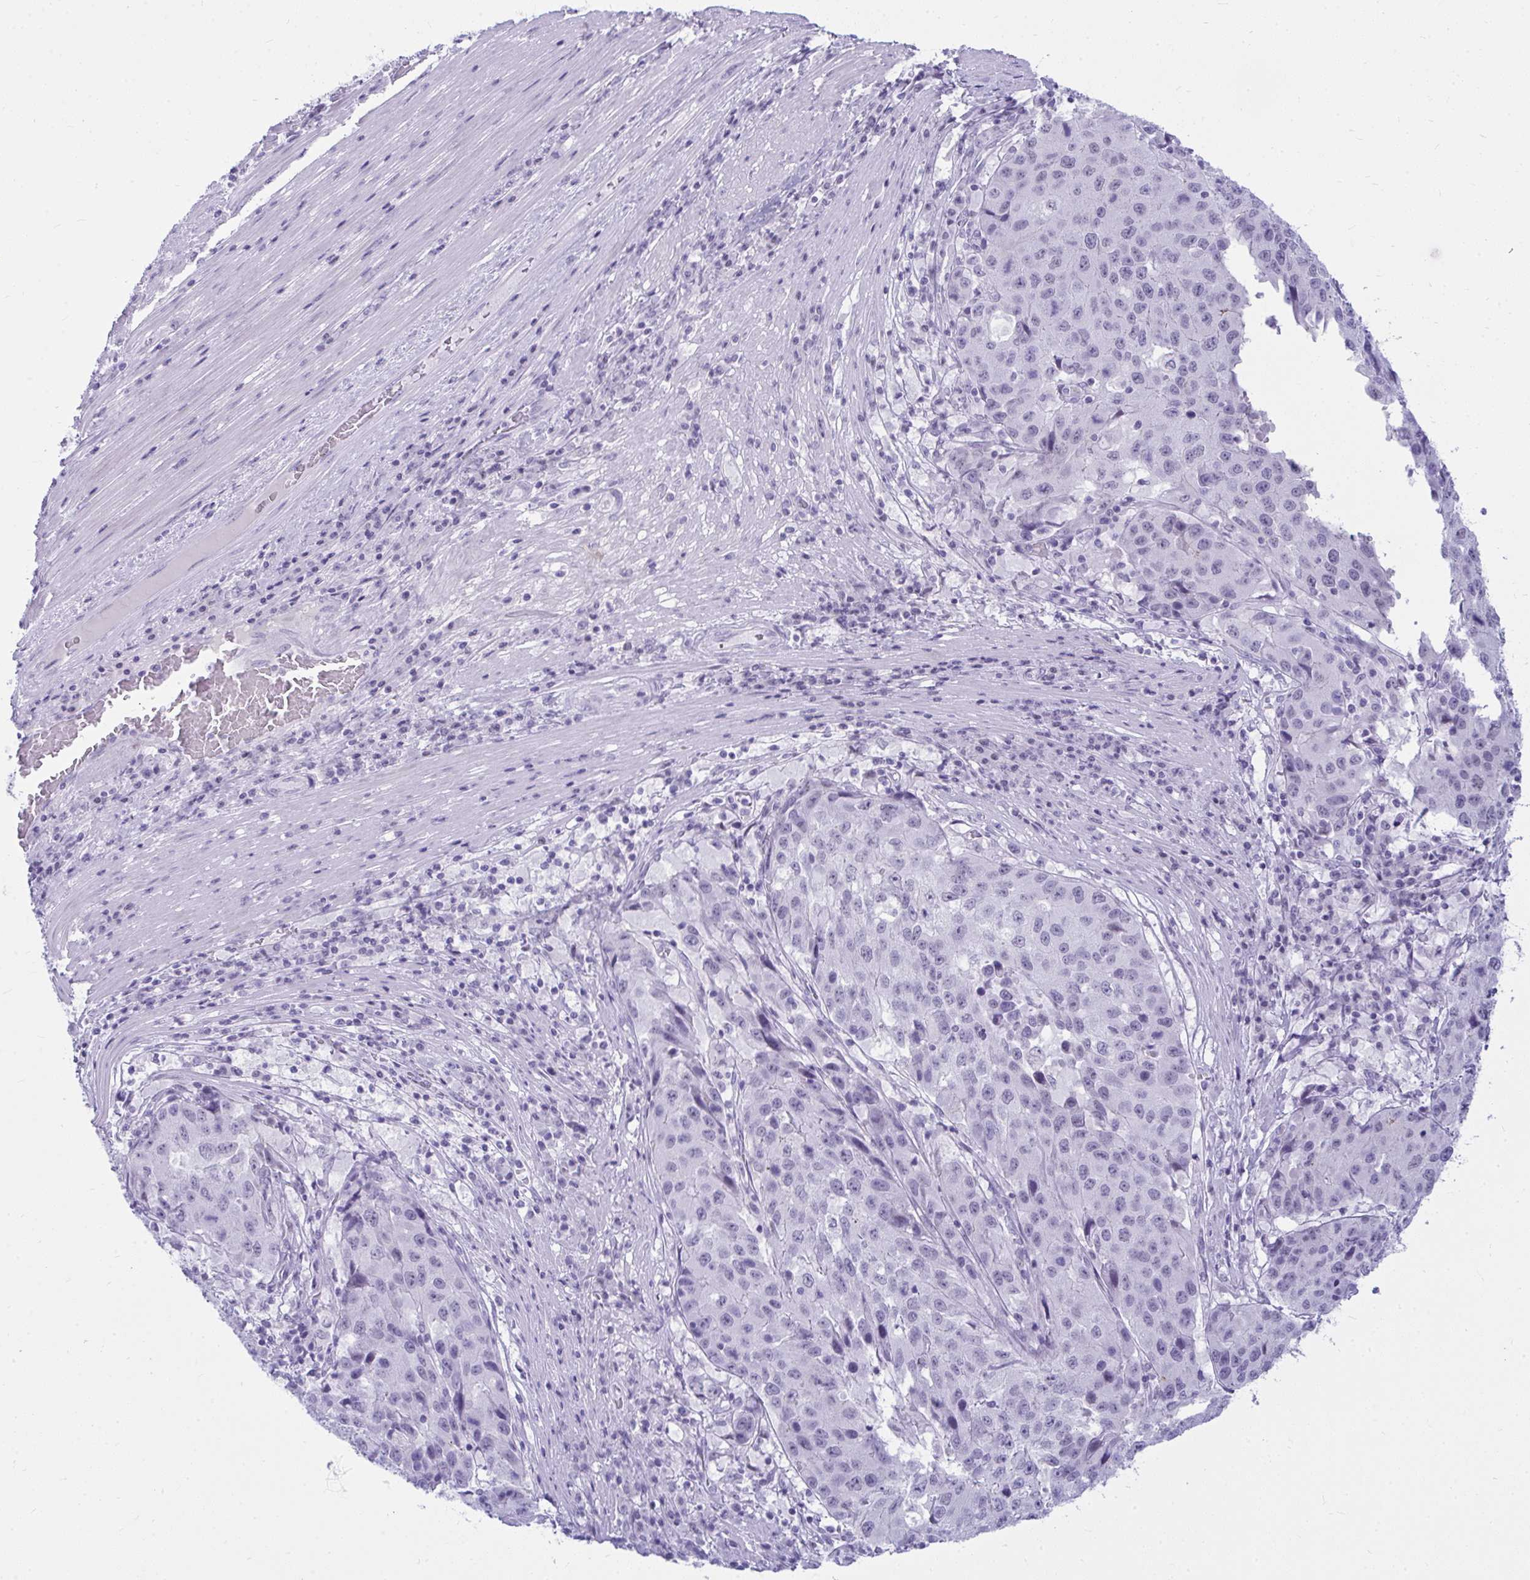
{"staining": {"intensity": "negative", "quantity": "none", "location": "none"}, "tissue": "stomach cancer", "cell_type": "Tumor cells", "image_type": "cancer", "snomed": [{"axis": "morphology", "description": "Adenocarcinoma, NOS"}, {"axis": "topography", "description": "Stomach"}], "caption": "This is a micrograph of IHC staining of stomach adenocarcinoma, which shows no expression in tumor cells. The staining was performed using DAB to visualize the protein expression in brown, while the nuclei were stained in blue with hematoxylin (Magnification: 20x).", "gene": "OR5F1", "patient": {"sex": "male", "age": 71}}